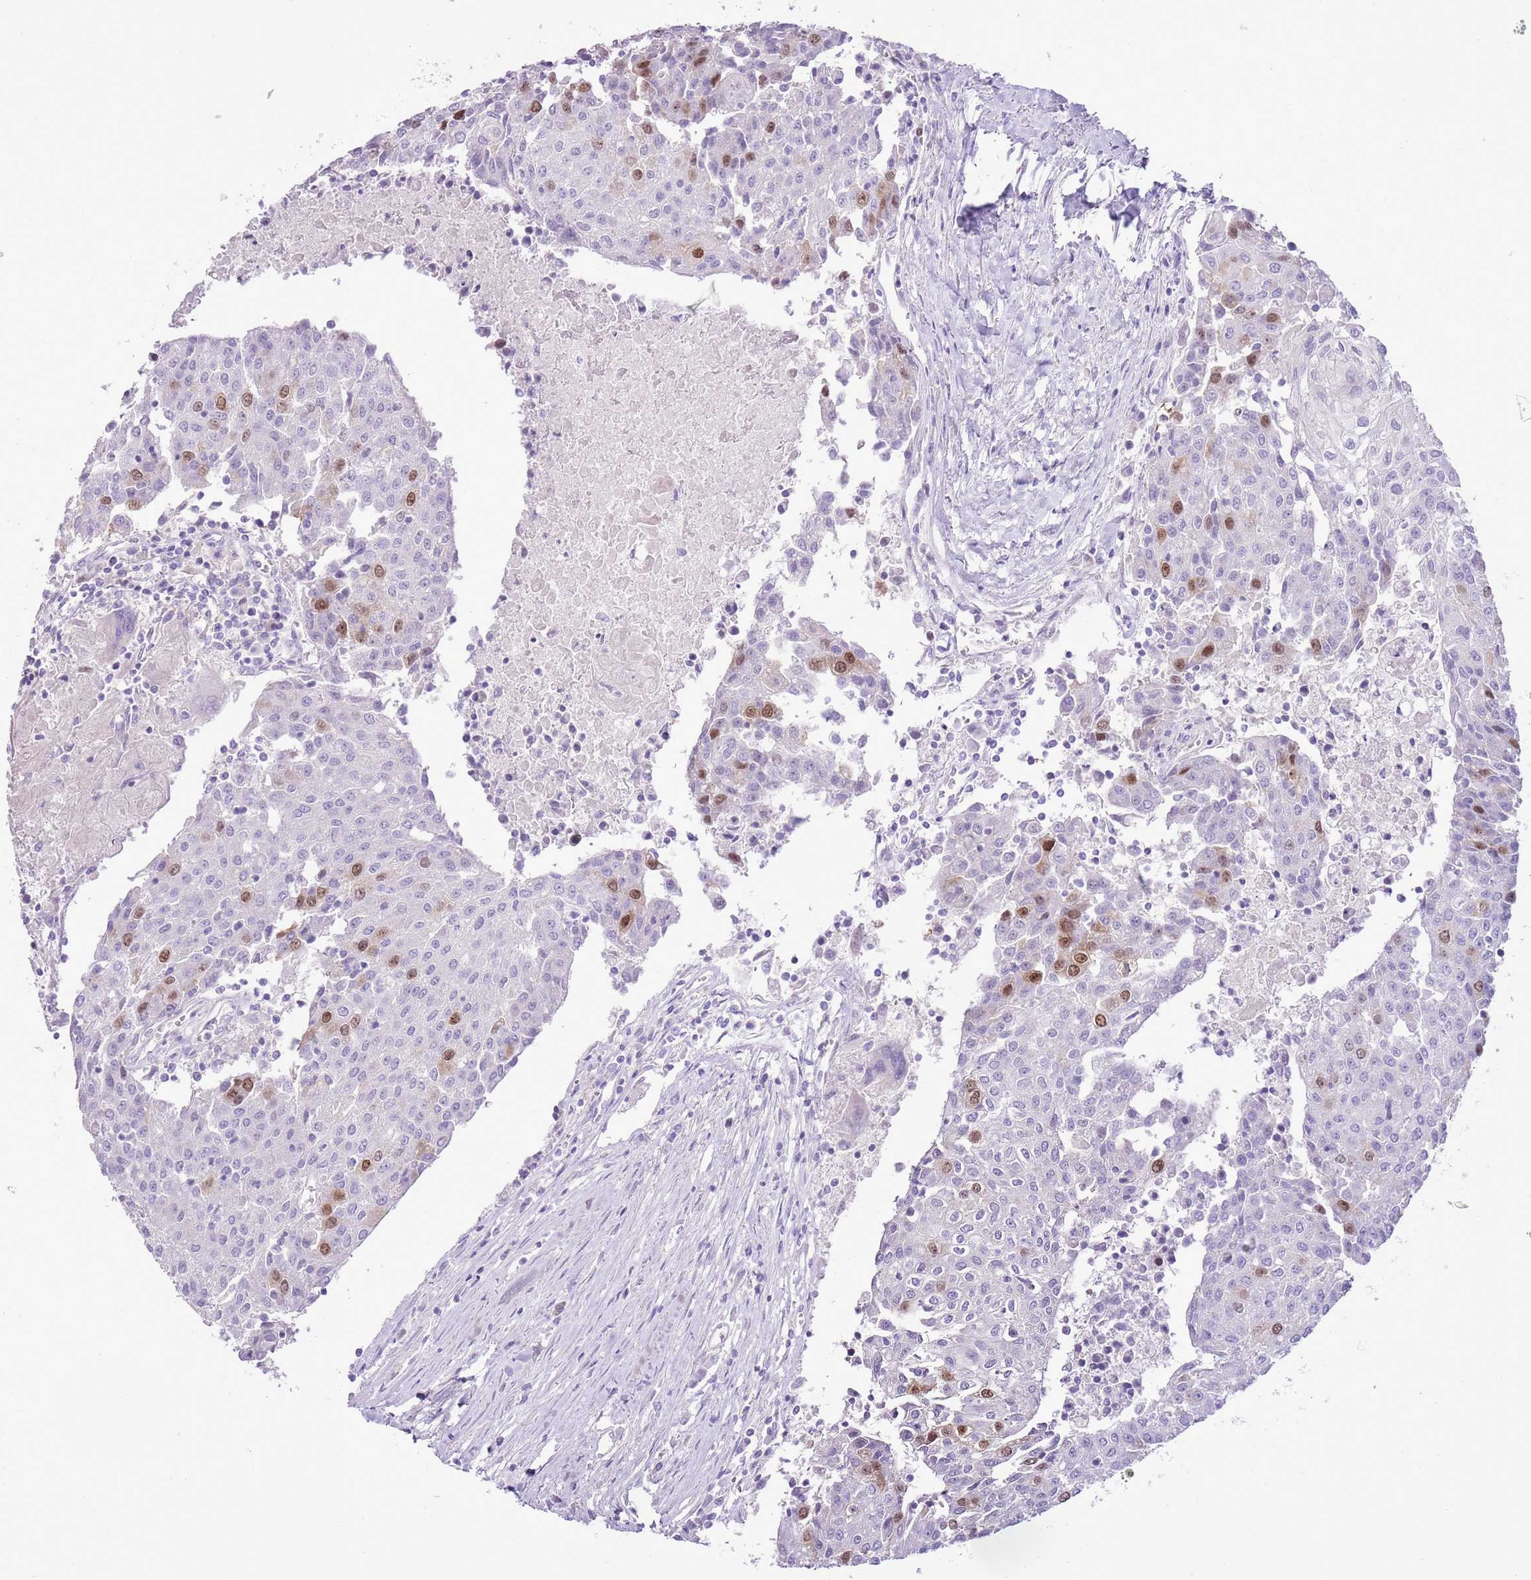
{"staining": {"intensity": "moderate", "quantity": "25%-75%", "location": "nuclear"}, "tissue": "urothelial cancer", "cell_type": "Tumor cells", "image_type": "cancer", "snomed": [{"axis": "morphology", "description": "Urothelial carcinoma, High grade"}, {"axis": "topography", "description": "Urinary bladder"}], "caption": "IHC (DAB) staining of human high-grade urothelial carcinoma displays moderate nuclear protein expression in about 25%-75% of tumor cells.", "gene": "GMNN", "patient": {"sex": "female", "age": 85}}